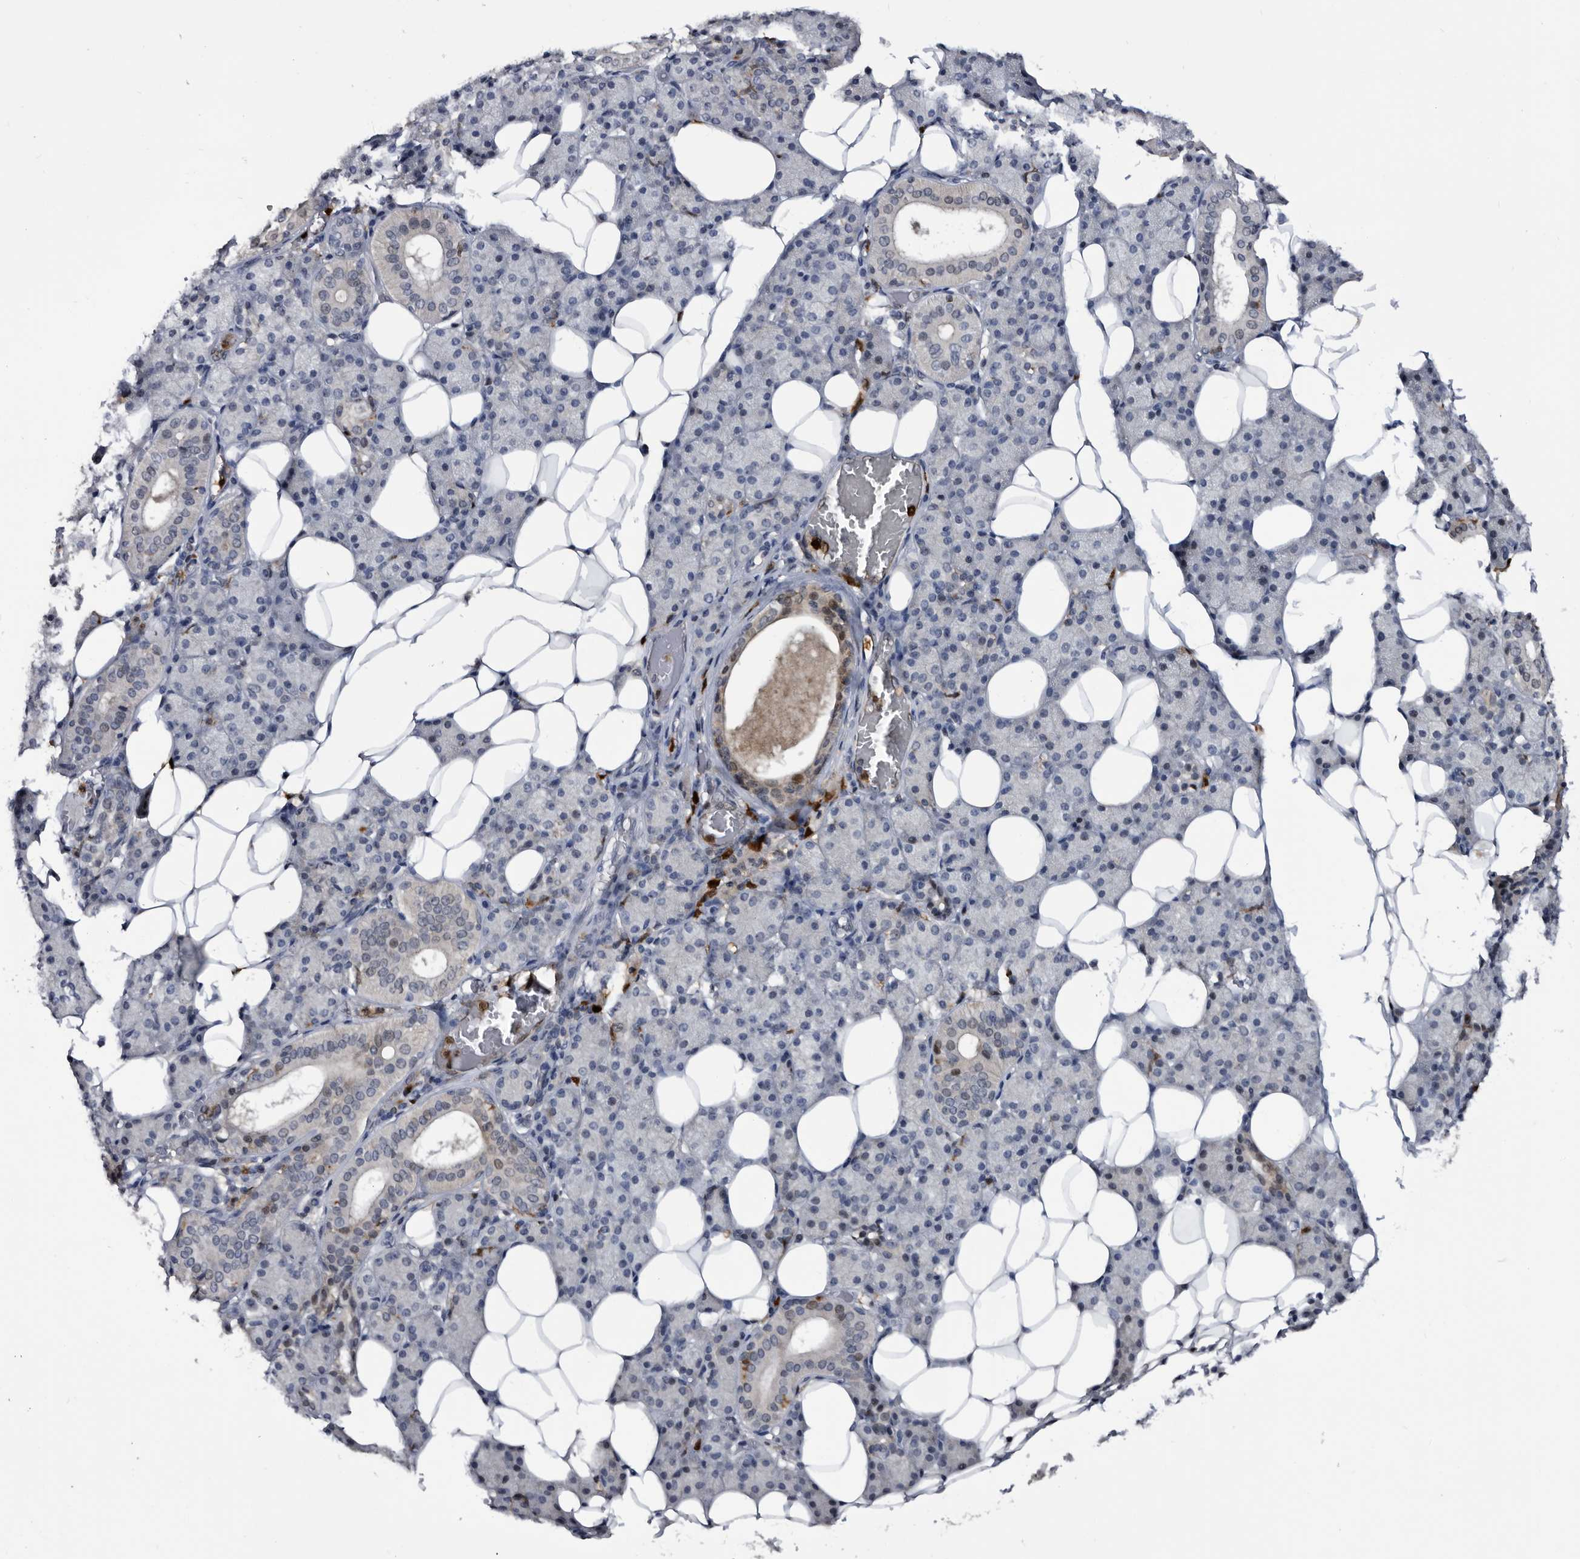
{"staining": {"intensity": "negative", "quantity": "none", "location": "none"}, "tissue": "salivary gland", "cell_type": "Glandular cells", "image_type": "normal", "snomed": [{"axis": "morphology", "description": "Normal tissue, NOS"}, {"axis": "topography", "description": "Salivary gland"}], "caption": "DAB (3,3'-diaminobenzidine) immunohistochemical staining of normal human salivary gland reveals no significant expression in glandular cells.", "gene": "SERPINB8", "patient": {"sex": "female", "age": 33}}